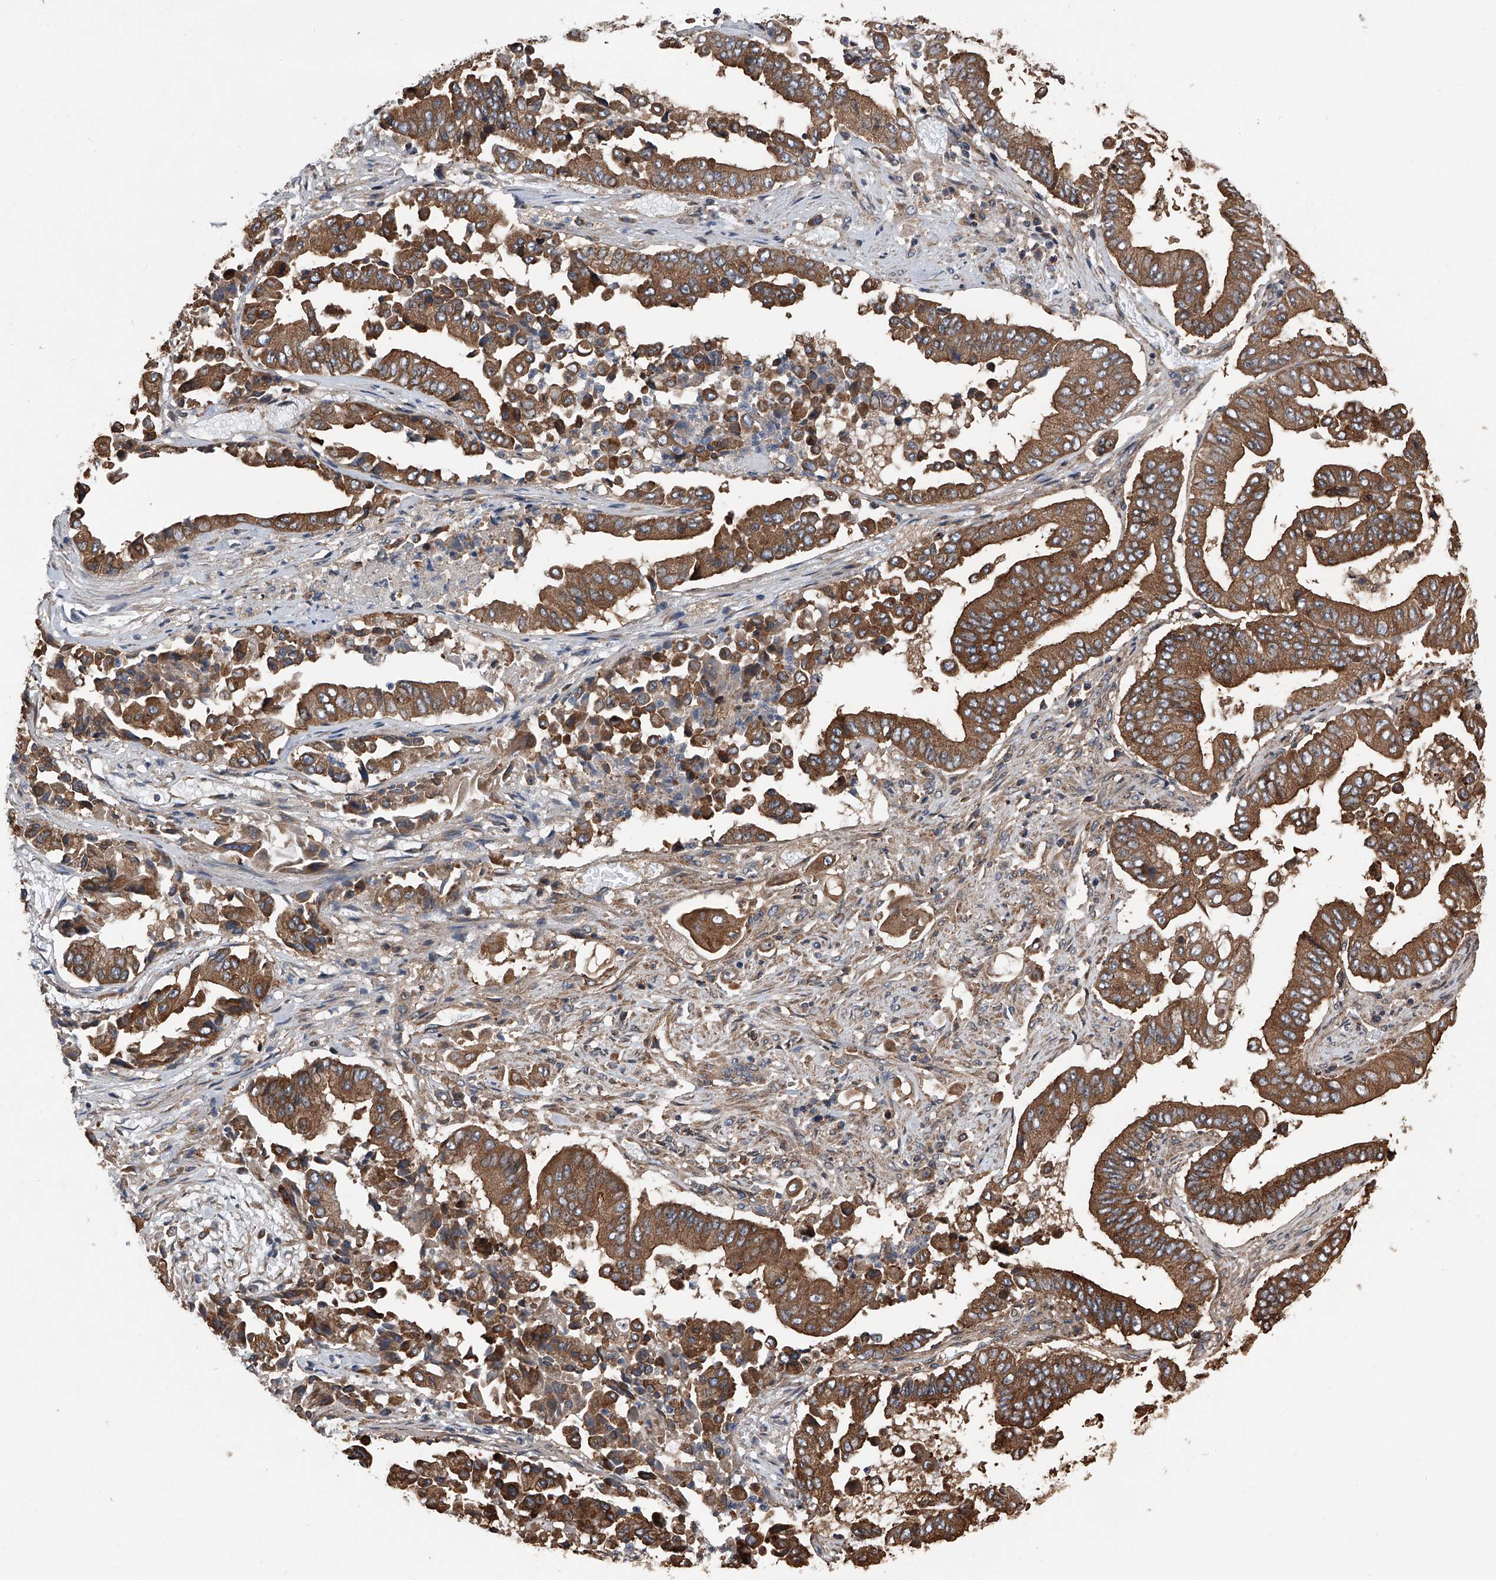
{"staining": {"intensity": "strong", "quantity": ">75%", "location": "cytoplasmic/membranous"}, "tissue": "pancreatic cancer", "cell_type": "Tumor cells", "image_type": "cancer", "snomed": [{"axis": "morphology", "description": "Adenocarcinoma, NOS"}, {"axis": "topography", "description": "Pancreas"}], "caption": "This micrograph exhibits immunohistochemistry (IHC) staining of adenocarcinoma (pancreatic), with high strong cytoplasmic/membranous positivity in approximately >75% of tumor cells.", "gene": "KCNJ2", "patient": {"sex": "female", "age": 77}}